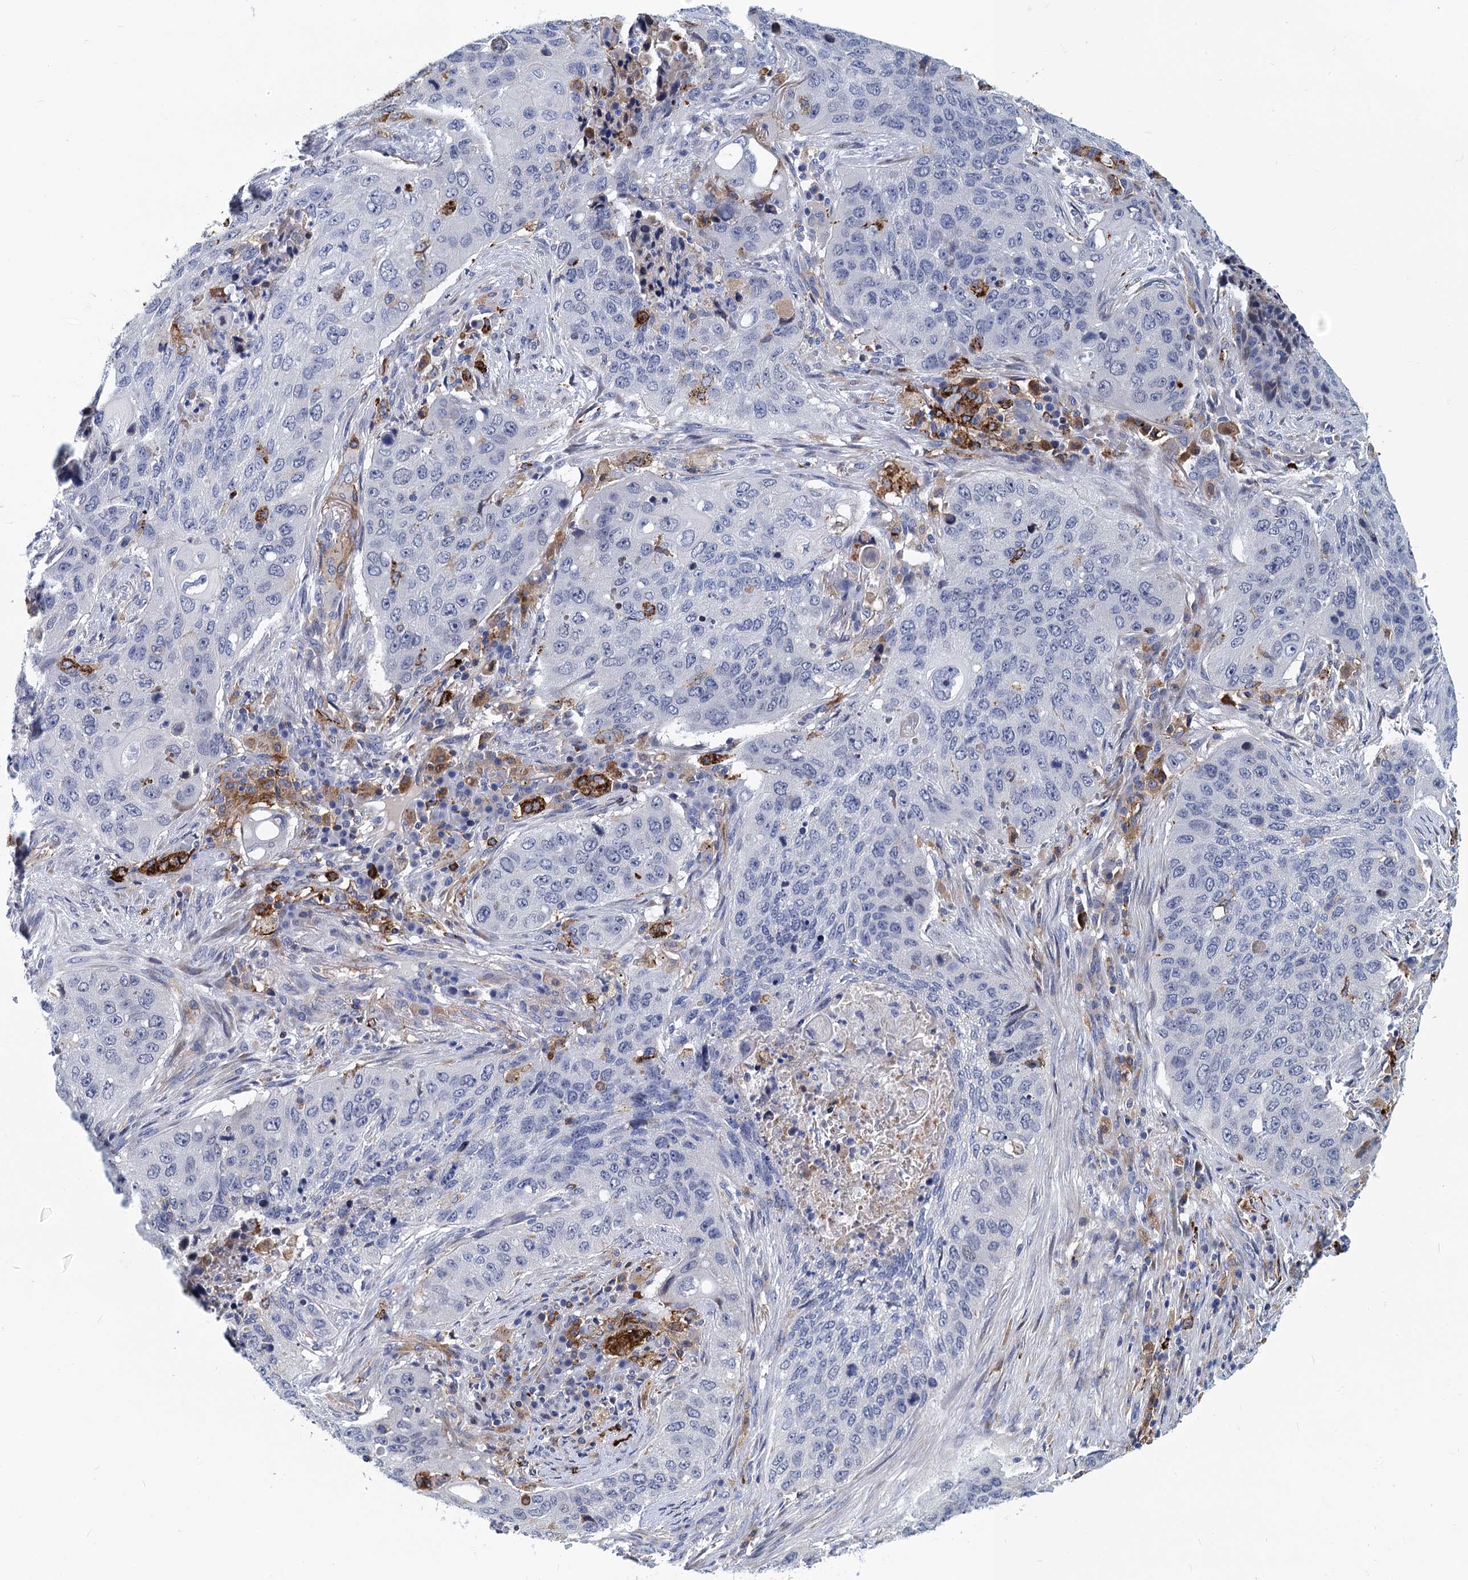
{"staining": {"intensity": "negative", "quantity": "none", "location": "none"}, "tissue": "lung cancer", "cell_type": "Tumor cells", "image_type": "cancer", "snomed": [{"axis": "morphology", "description": "Squamous cell carcinoma, NOS"}, {"axis": "topography", "description": "Lung"}], "caption": "High magnification brightfield microscopy of lung cancer stained with DAB (3,3'-diaminobenzidine) (brown) and counterstained with hematoxylin (blue): tumor cells show no significant expression.", "gene": "DNHD1", "patient": {"sex": "female", "age": 63}}